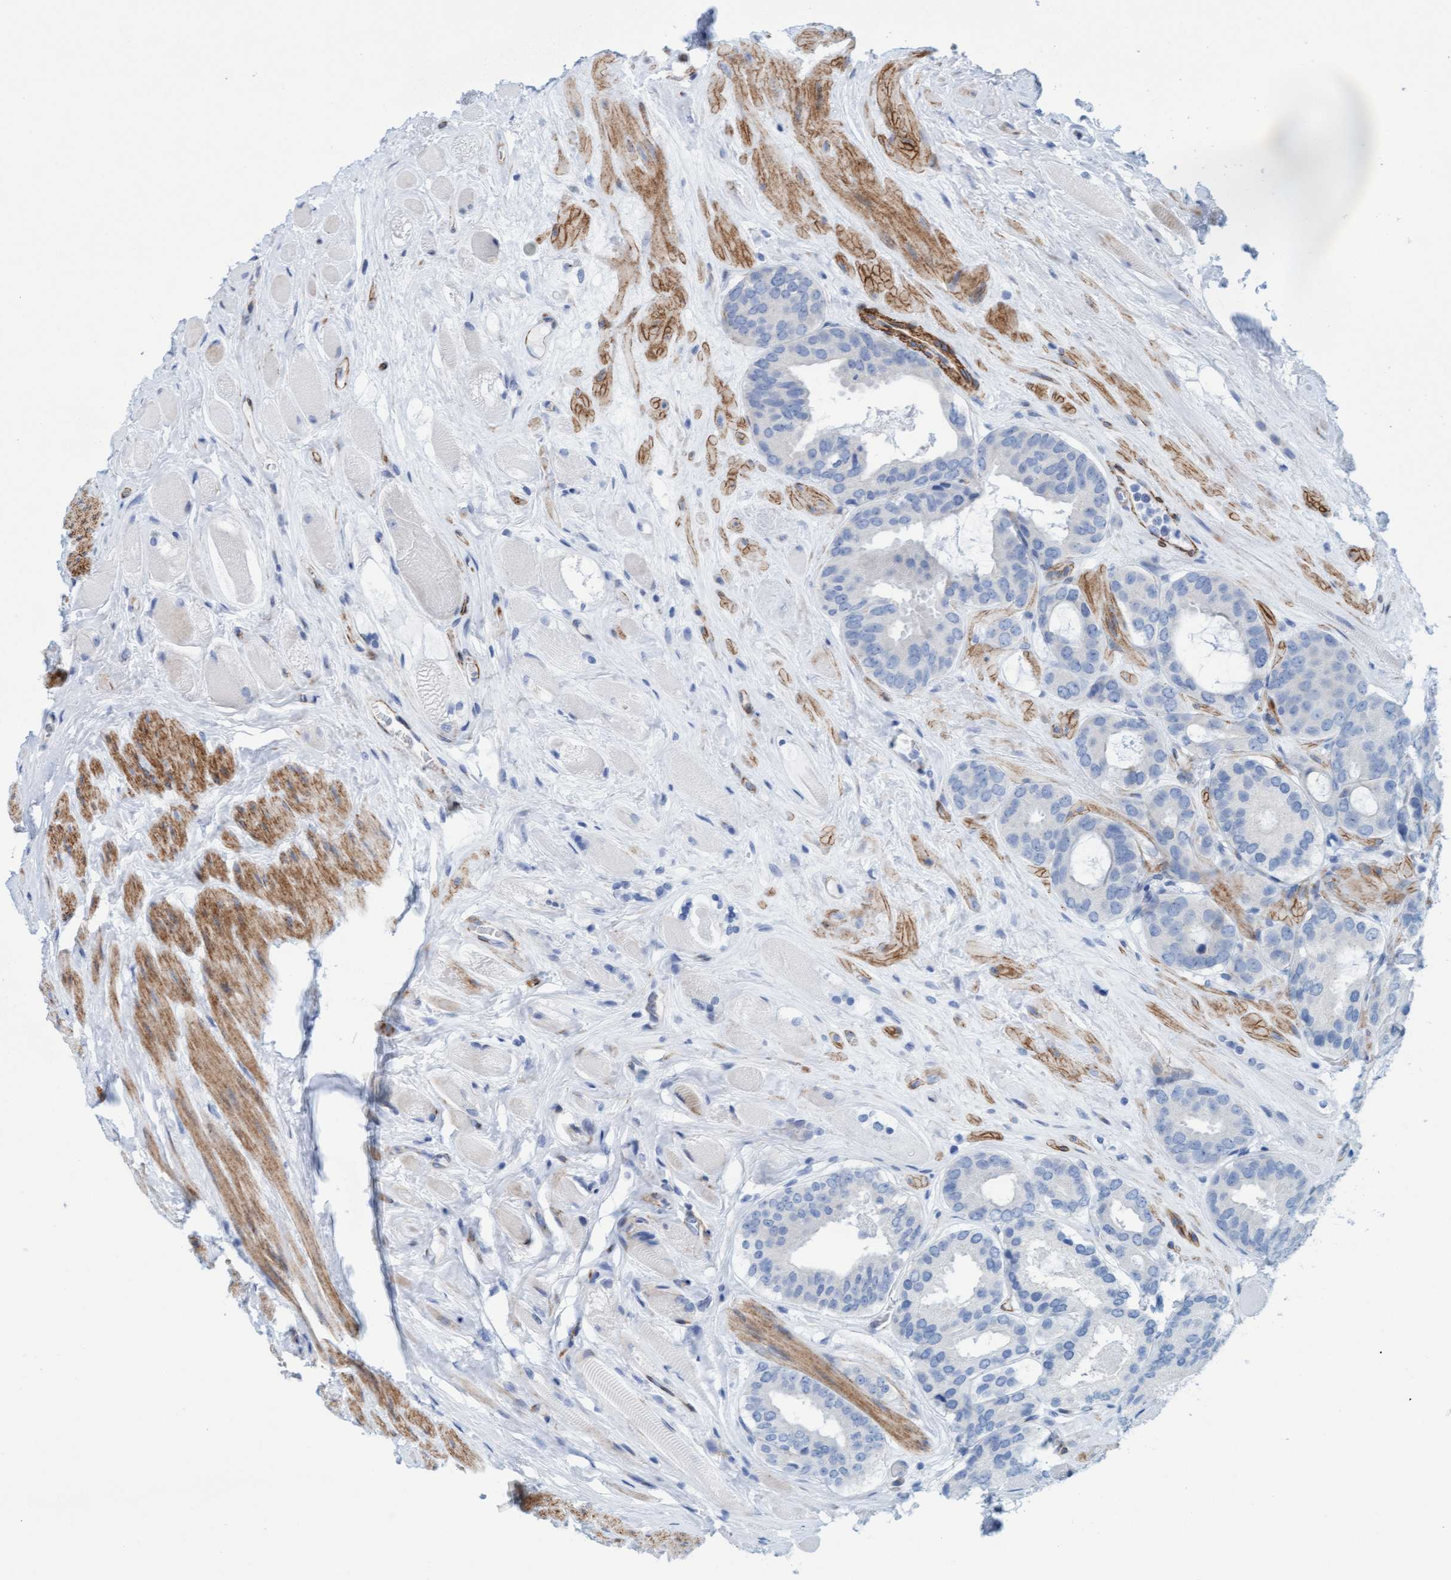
{"staining": {"intensity": "negative", "quantity": "none", "location": "none"}, "tissue": "prostate cancer", "cell_type": "Tumor cells", "image_type": "cancer", "snomed": [{"axis": "morphology", "description": "Adenocarcinoma, Low grade"}, {"axis": "topography", "description": "Prostate"}], "caption": "This is an immunohistochemistry histopathology image of human adenocarcinoma (low-grade) (prostate). There is no positivity in tumor cells.", "gene": "MTFR1", "patient": {"sex": "male", "age": 69}}